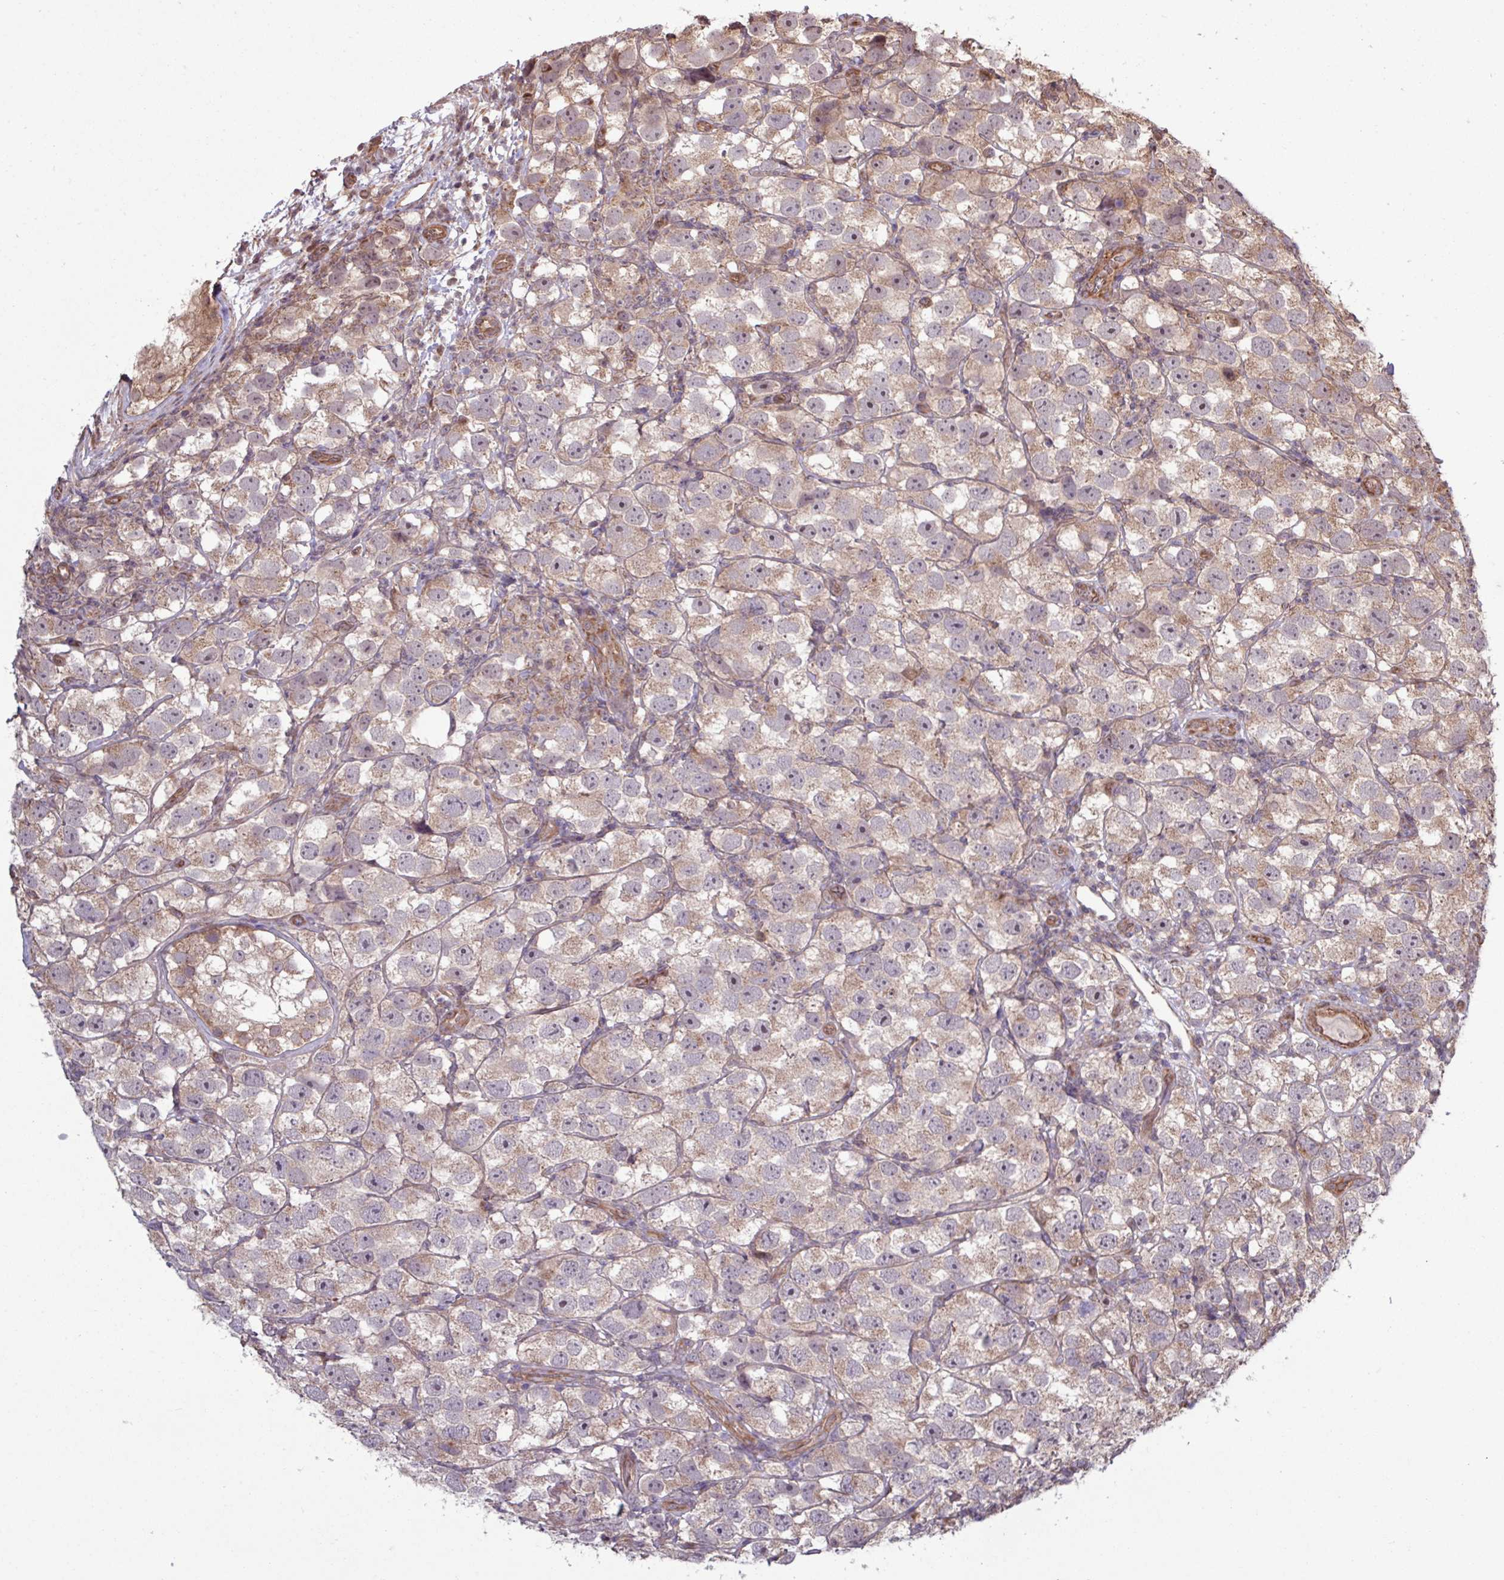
{"staining": {"intensity": "weak", "quantity": "25%-75%", "location": "cytoplasmic/membranous"}, "tissue": "testis cancer", "cell_type": "Tumor cells", "image_type": "cancer", "snomed": [{"axis": "morphology", "description": "Seminoma, NOS"}, {"axis": "topography", "description": "Testis"}], "caption": "A low amount of weak cytoplasmic/membranous expression is appreciated in approximately 25%-75% of tumor cells in testis seminoma tissue. The protein is shown in brown color, while the nuclei are stained blue.", "gene": "TRABD2A", "patient": {"sex": "male", "age": 26}}